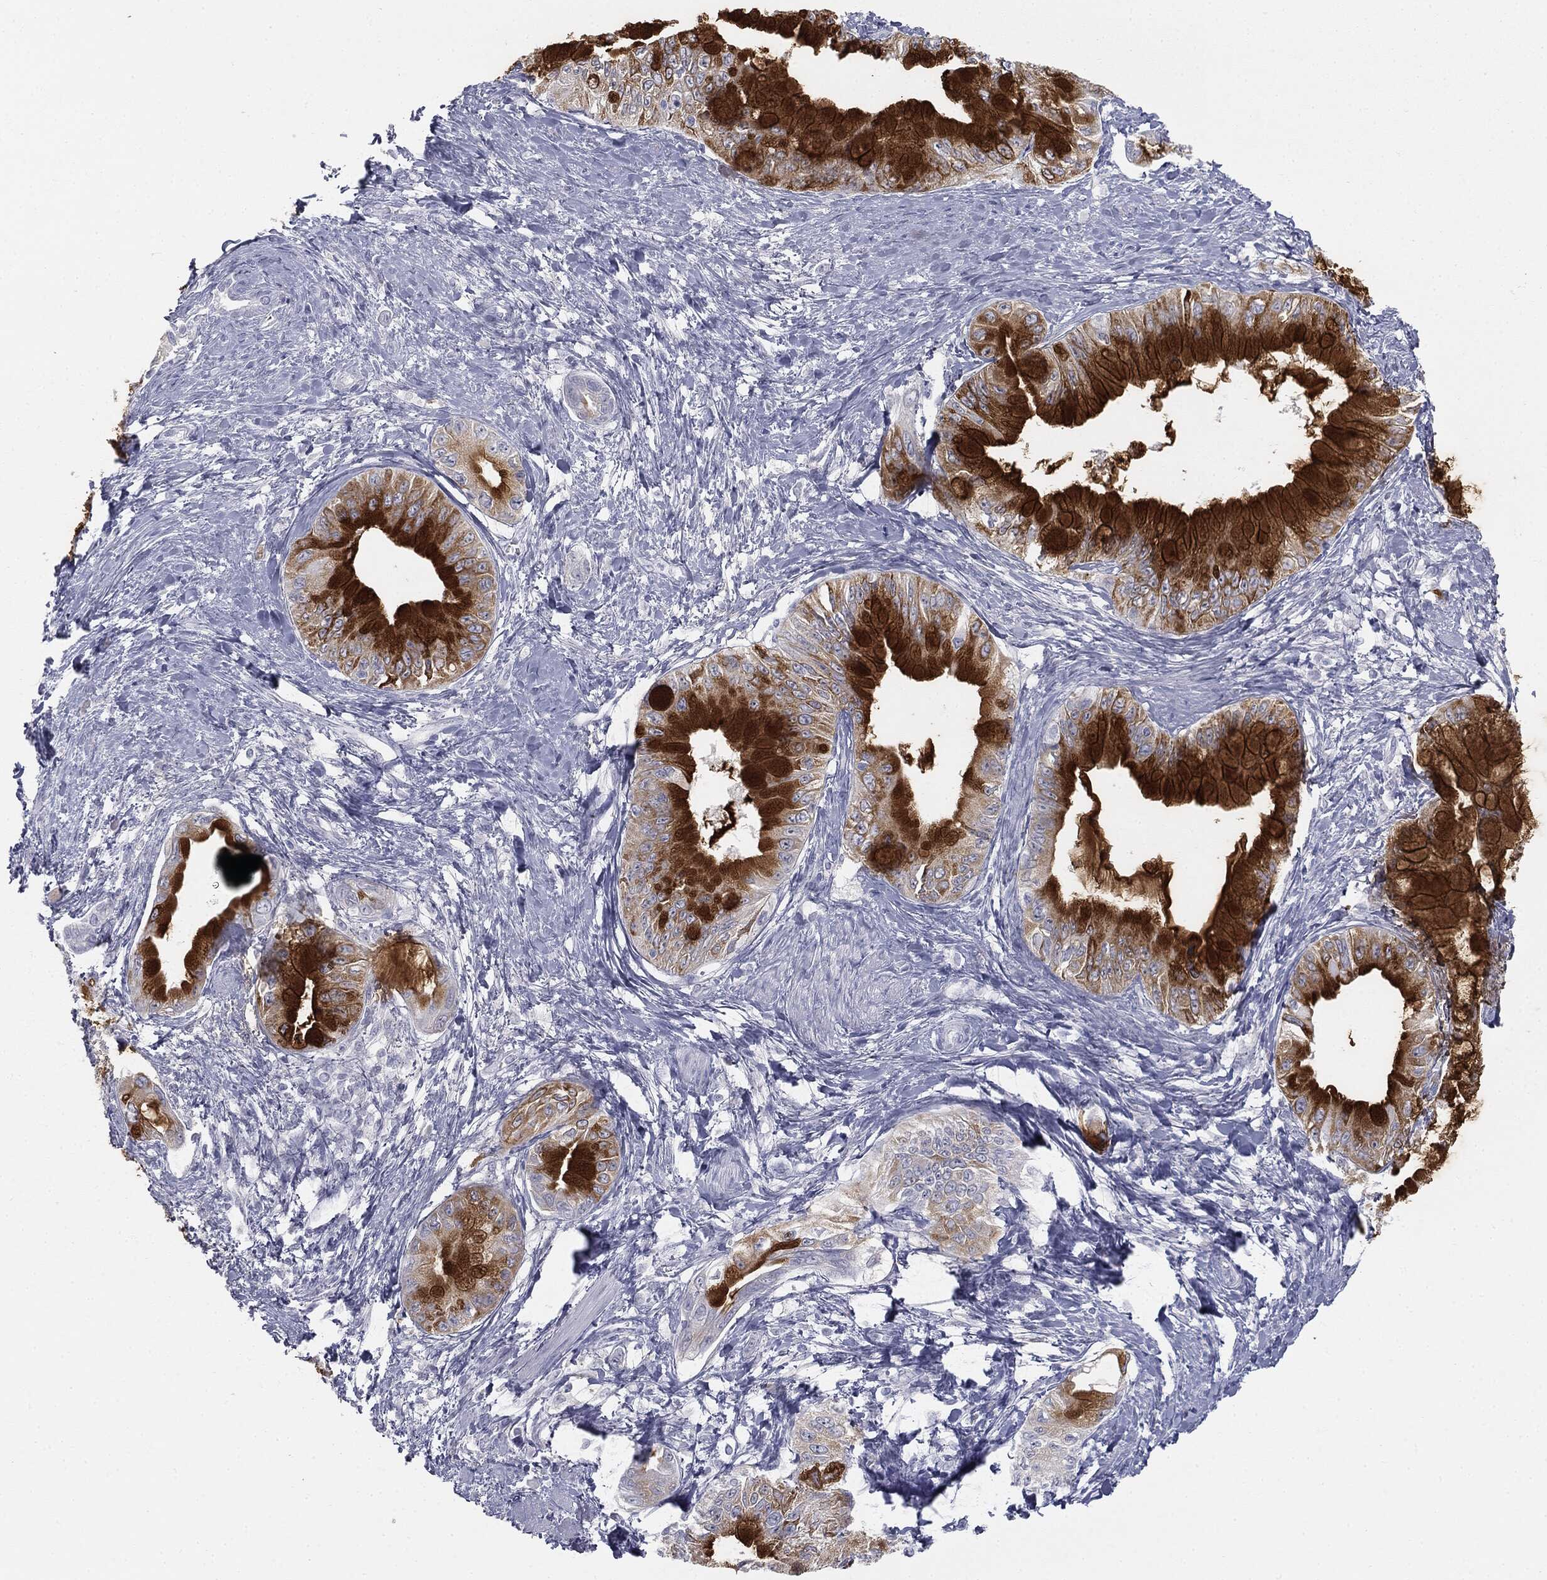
{"staining": {"intensity": "strong", "quantity": ">75%", "location": "cytoplasmic/membranous"}, "tissue": "pancreatic cancer", "cell_type": "Tumor cells", "image_type": "cancer", "snomed": [{"axis": "morphology", "description": "Adenocarcinoma, NOS"}, {"axis": "topography", "description": "Pancreas"}], "caption": "The histopathology image displays immunohistochemical staining of pancreatic cancer. There is strong cytoplasmic/membranous staining is identified in about >75% of tumor cells.", "gene": "MUC5AC", "patient": {"sex": "male", "age": 48}}